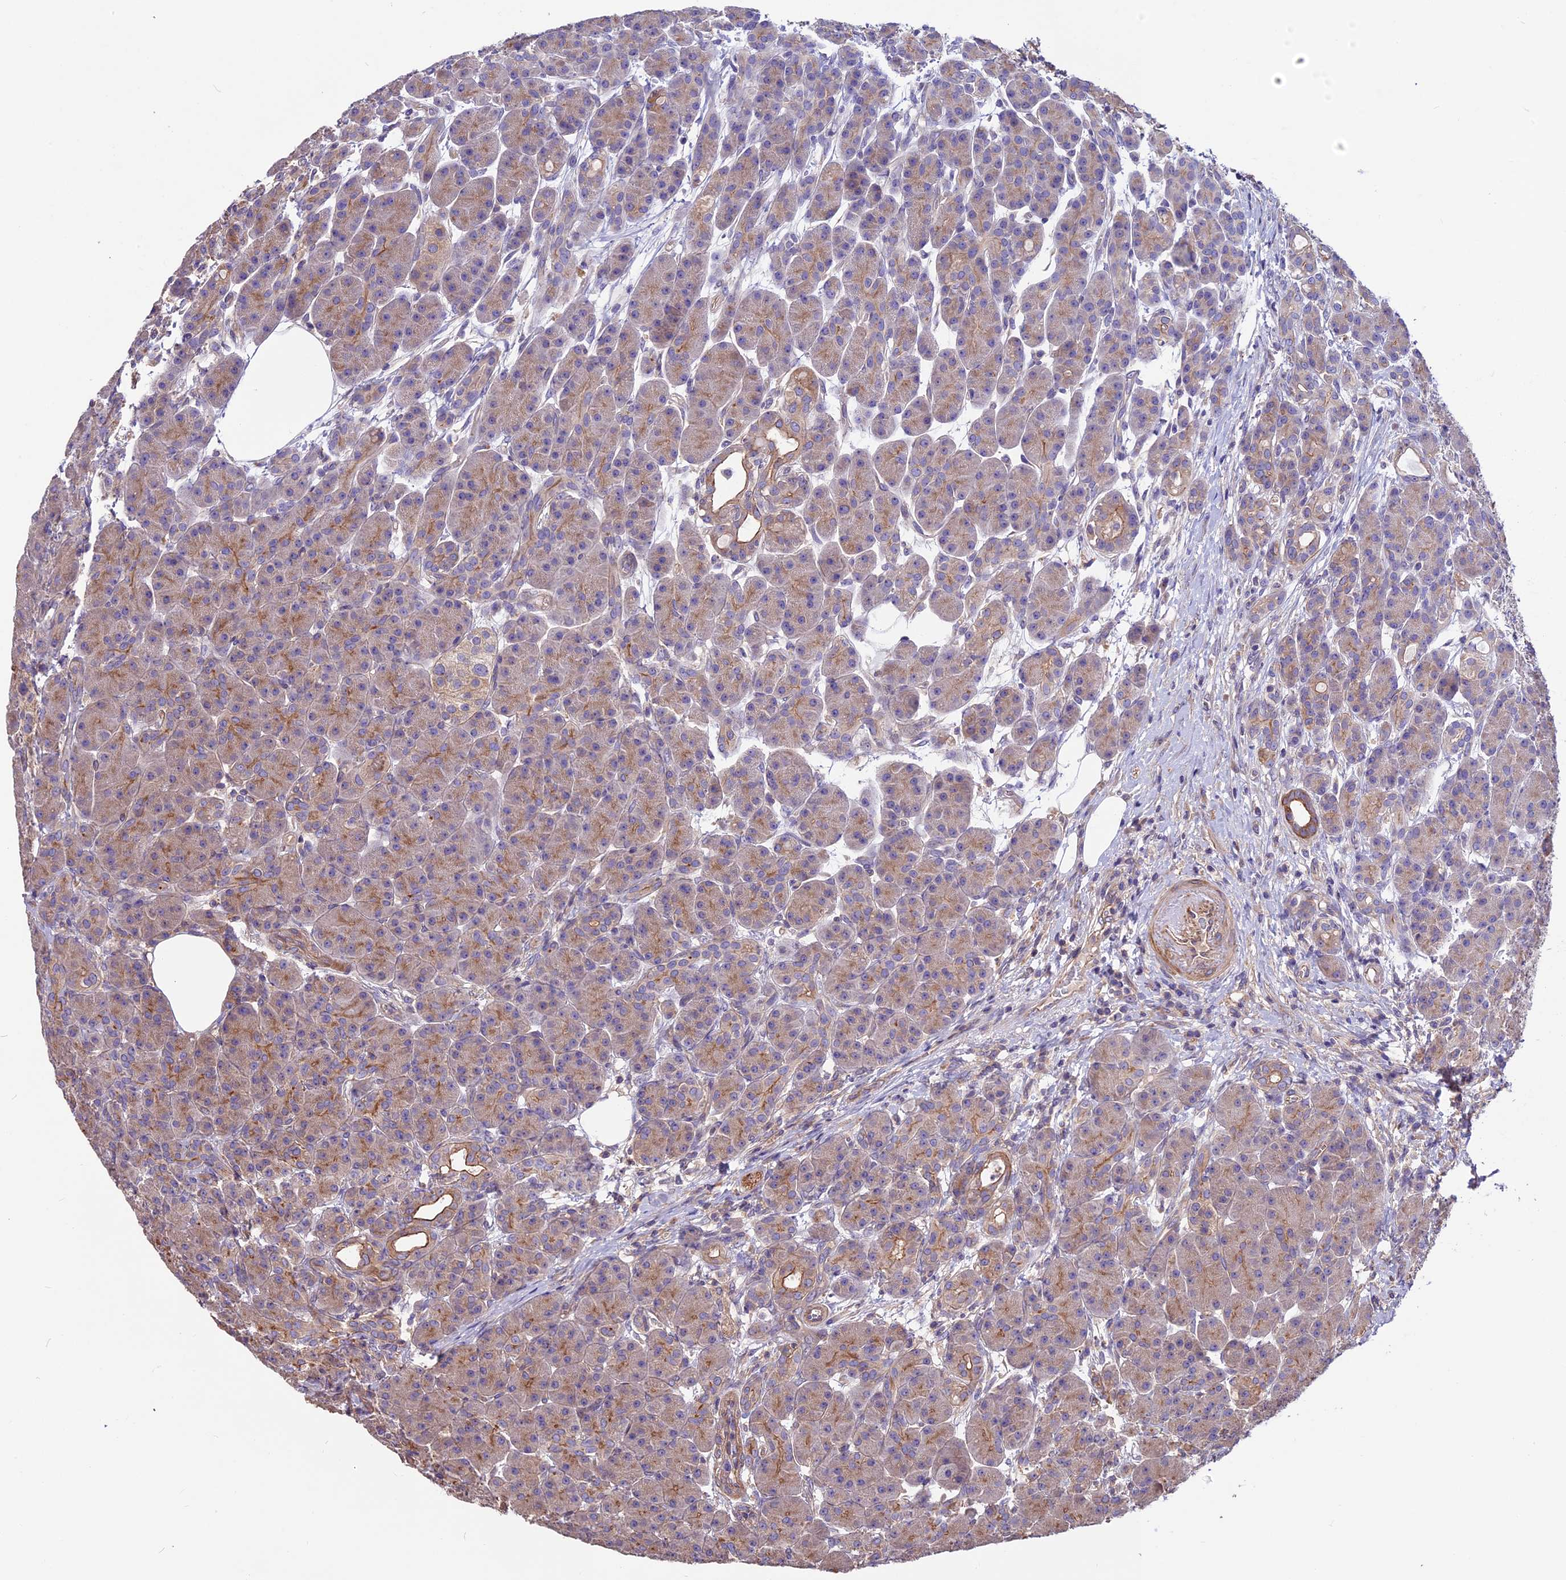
{"staining": {"intensity": "moderate", "quantity": "25%-75%", "location": "cytoplasmic/membranous"}, "tissue": "pancreas", "cell_type": "Exocrine glandular cells", "image_type": "normal", "snomed": [{"axis": "morphology", "description": "Normal tissue, NOS"}, {"axis": "topography", "description": "Pancreas"}], "caption": "The micrograph demonstrates staining of normal pancreas, revealing moderate cytoplasmic/membranous protein positivity (brown color) within exocrine glandular cells. The protein of interest is shown in brown color, while the nuclei are stained blue.", "gene": "ANO3", "patient": {"sex": "male", "age": 63}}